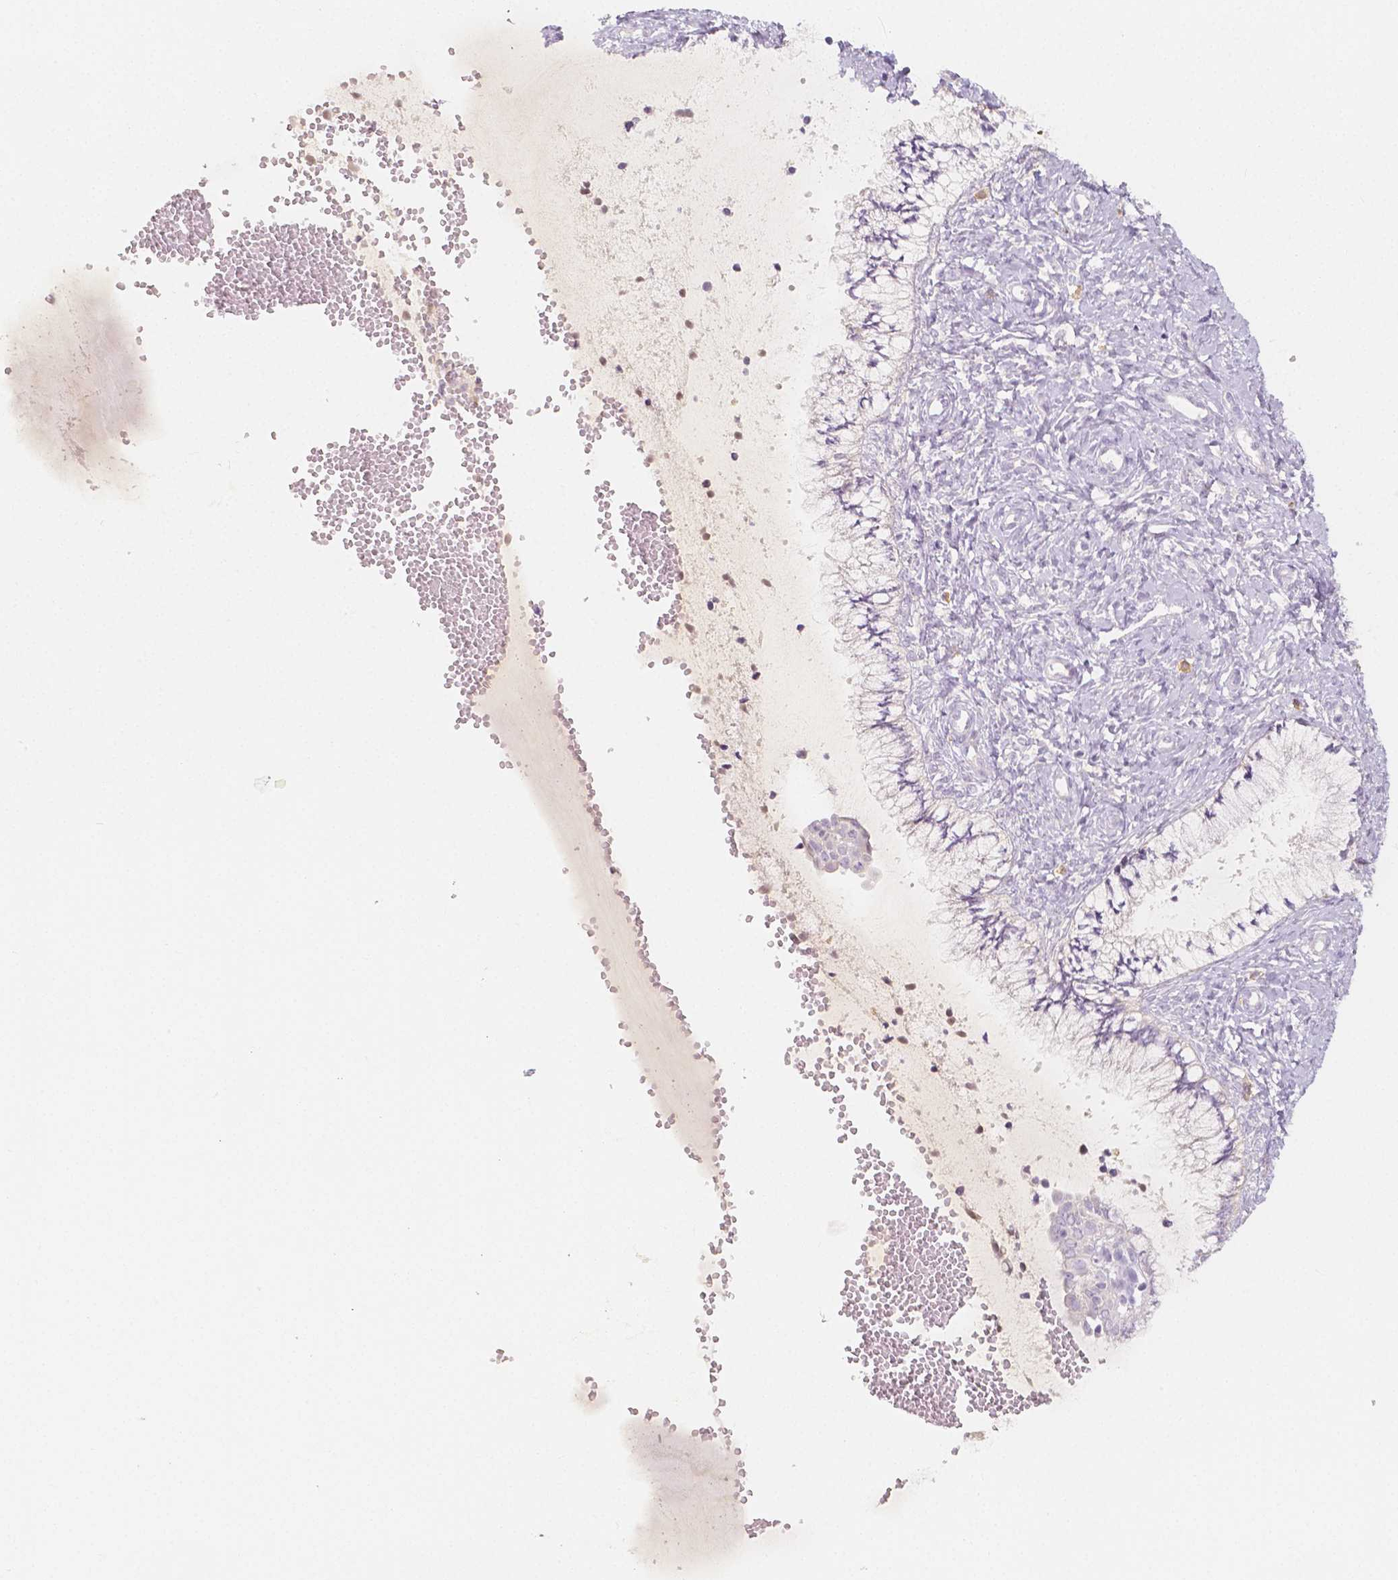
{"staining": {"intensity": "negative", "quantity": "none", "location": "none"}, "tissue": "cervix", "cell_type": "Glandular cells", "image_type": "normal", "snomed": [{"axis": "morphology", "description": "Normal tissue, NOS"}, {"axis": "topography", "description": "Cervix"}], "caption": "IHC of unremarkable cervix displays no staining in glandular cells.", "gene": "BATF", "patient": {"sex": "female", "age": 37}}